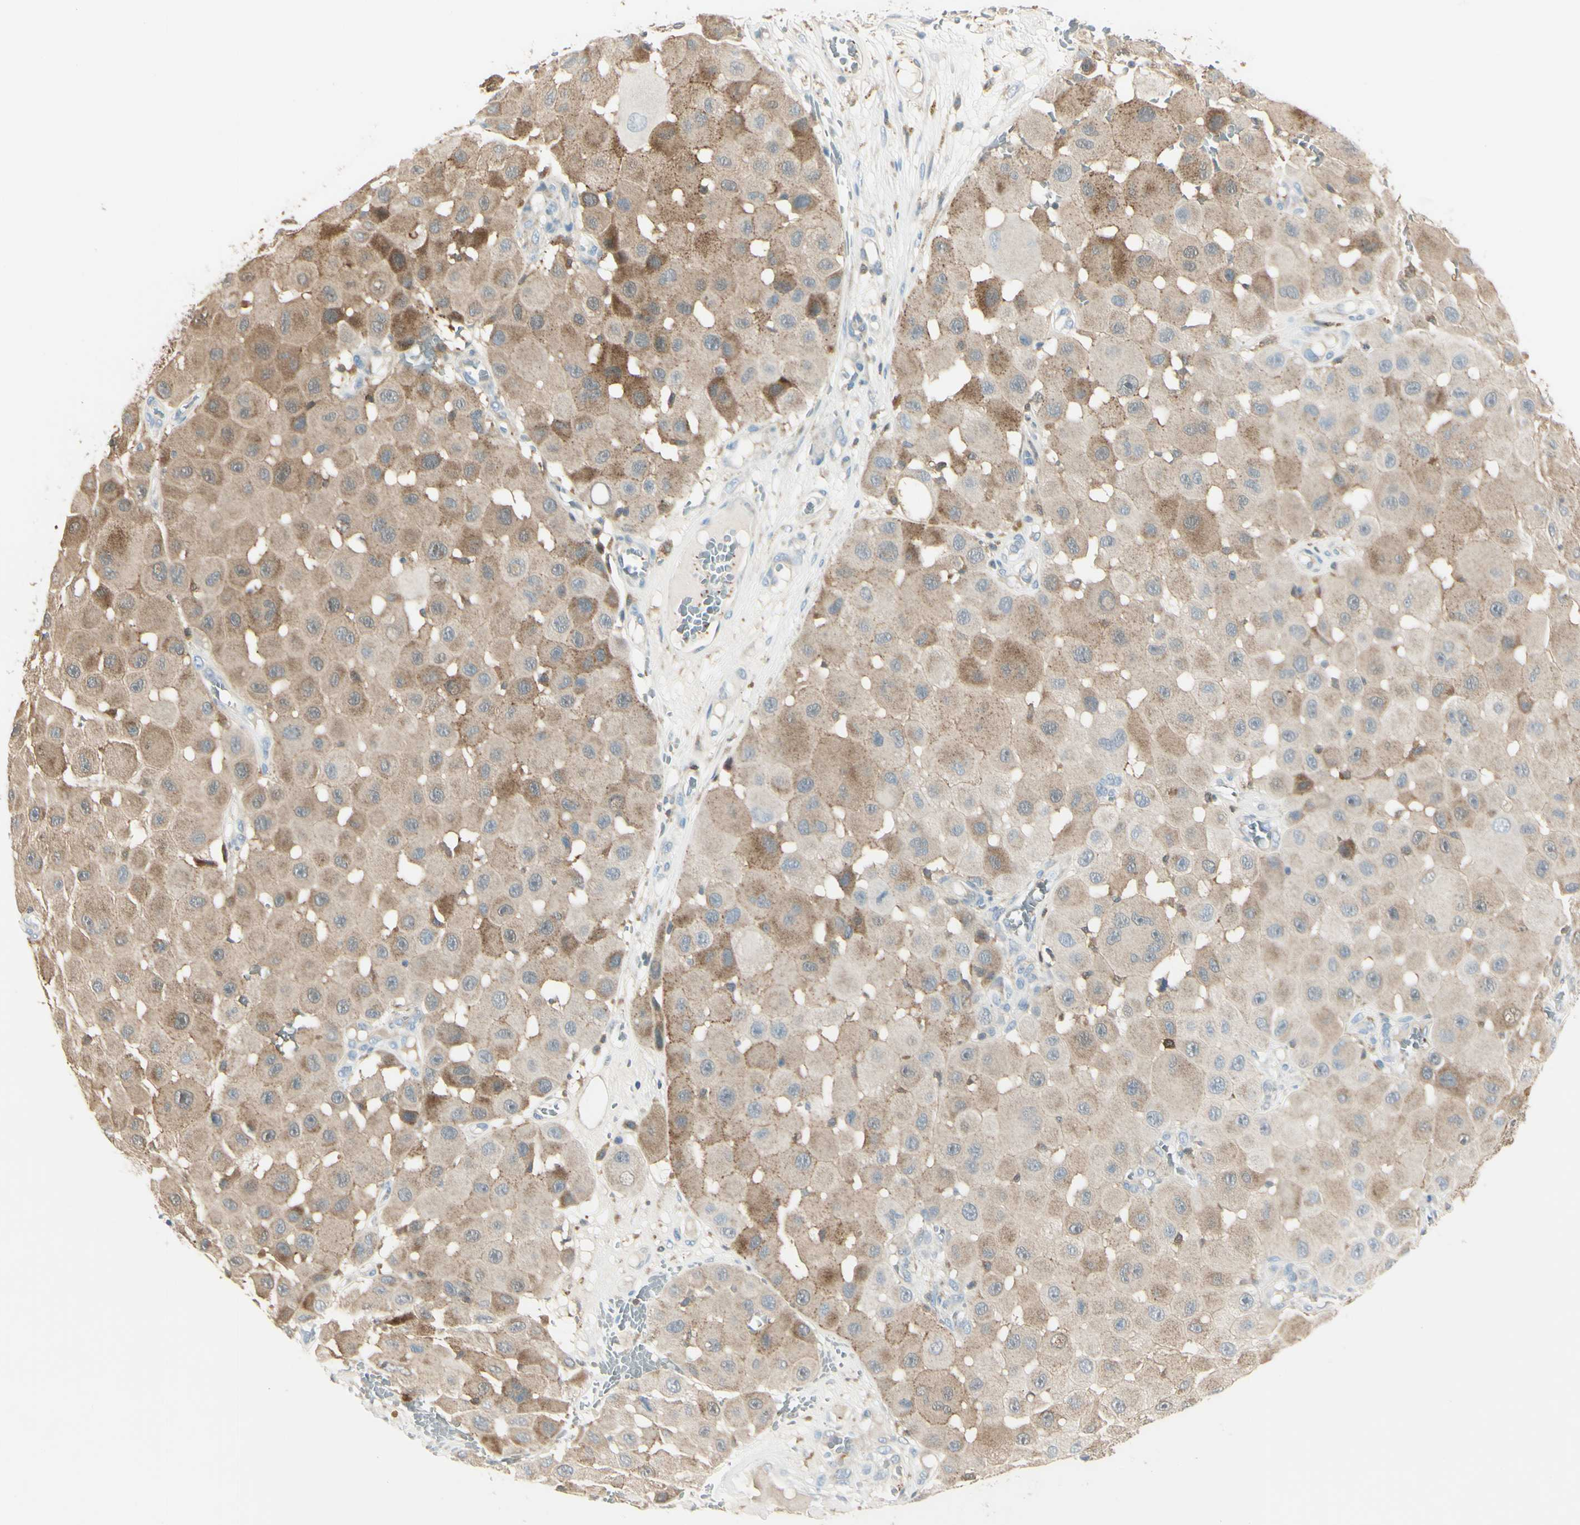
{"staining": {"intensity": "moderate", "quantity": ">75%", "location": "cytoplasmic/membranous"}, "tissue": "melanoma", "cell_type": "Tumor cells", "image_type": "cancer", "snomed": [{"axis": "morphology", "description": "Malignant melanoma, NOS"}, {"axis": "topography", "description": "Skin"}], "caption": "Immunohistochemical staining of human malignant melanoma reveals medium levels of moderate cytoplasmic/membranous staining in approximately >75% of tumor cells. The staining was performed using DAB (3,3'-diaminobenzidine) to visualize the protein expression in brown, while the nuclei were stained in blue with hematoxylin (Magnification: 20x).", "gene": "CYRIB", "patient": {"sex": "female", "age": 81}}